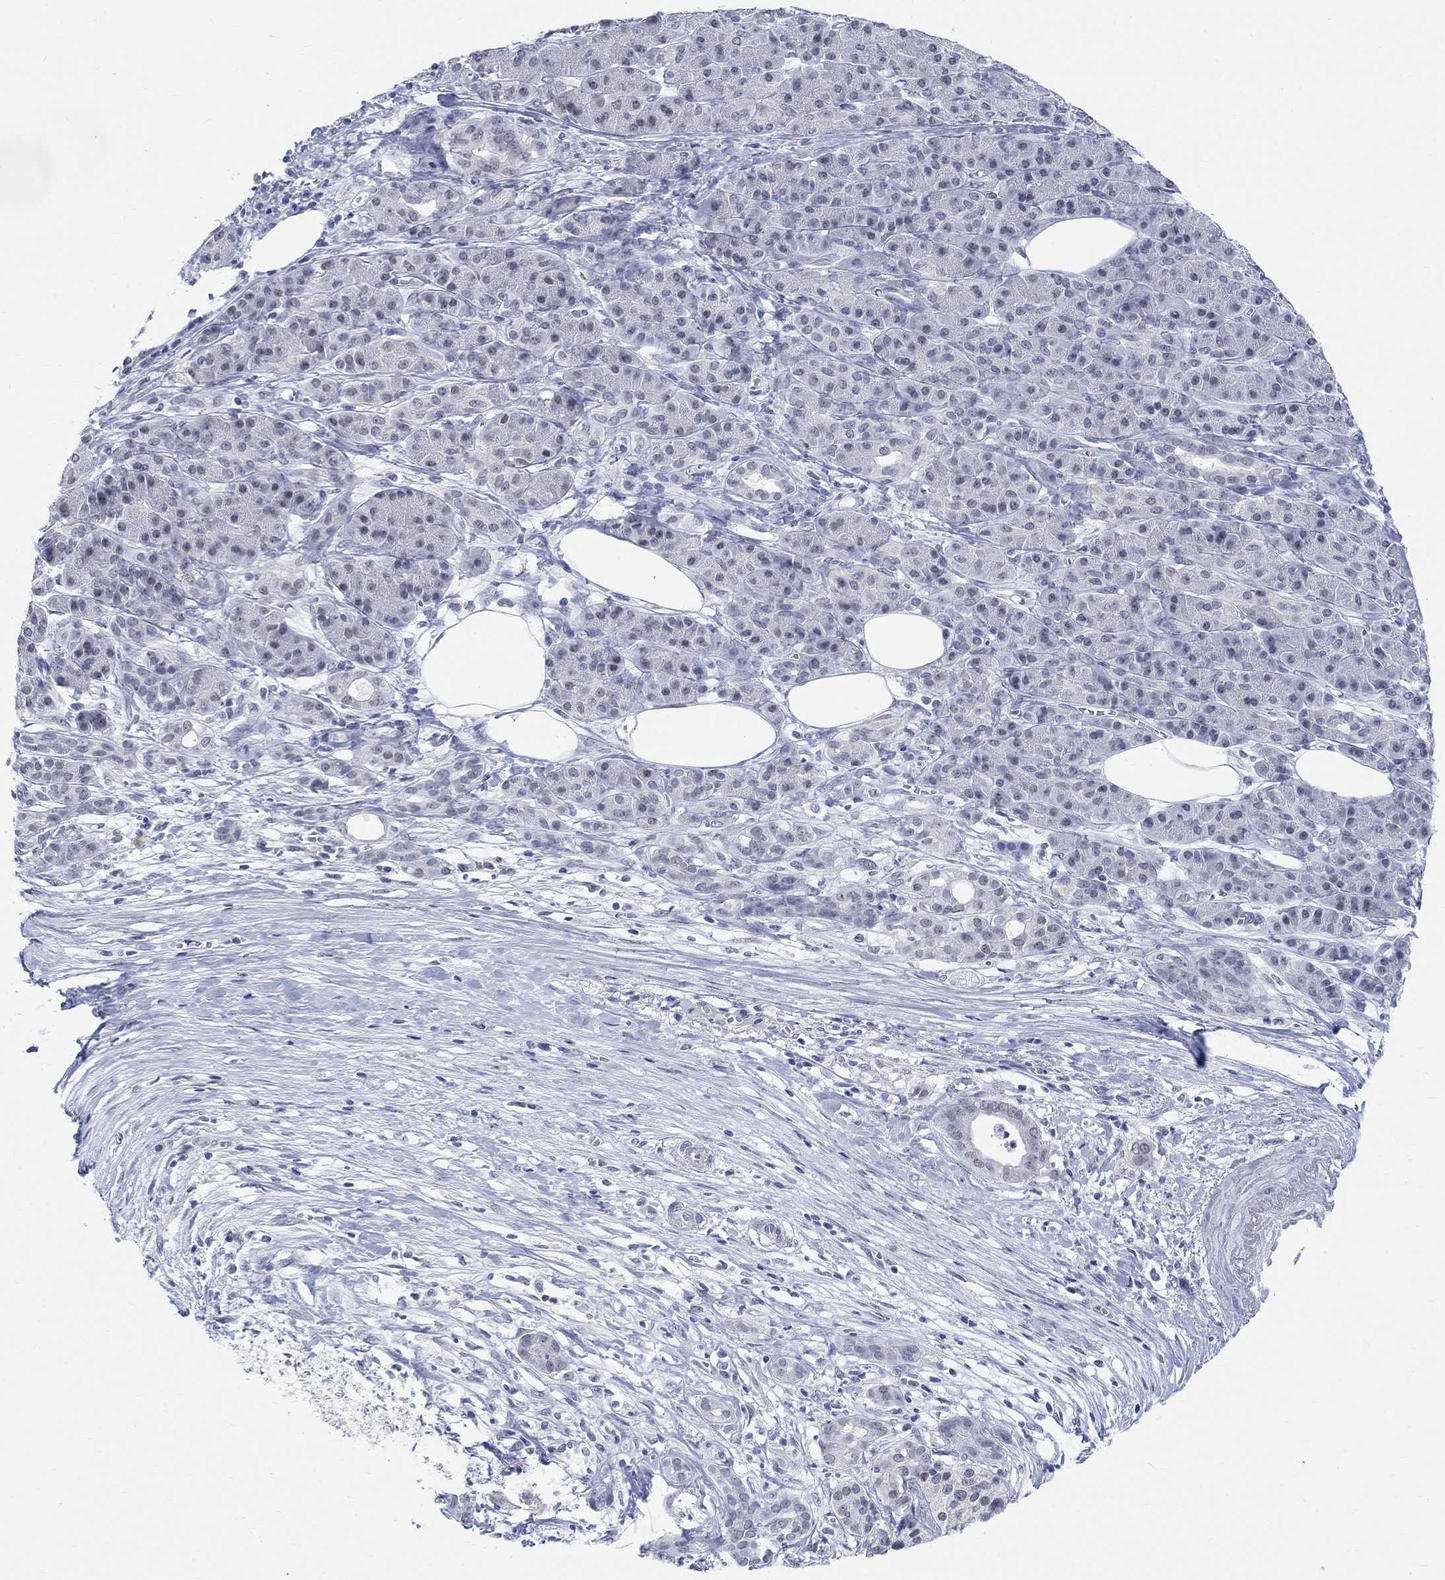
{"staining": {"intensity": "negative", "quantity": "none", "location": "none"}, "tissue": "pancreatic cancer", "cell_type": "Tumor cells", "image_type": "cancer", "snomed": [{"axis": "morphology", "description": "Adenocarcinoma, NOS"}, {"axis": "topography", "description": "Pancreas"}], "caption": "IHC photomicrograph of neoplastic tissue: pancreatic cancer (adenocarcinoma) stained with DAB (3,3'-diaminobenzidine) displays no significant protein expression in tumor cells. (Stains: DAB (3,3'-diaminobenzidine) IHC with hematoxylin counter stain, Microscopy: brightfield microscopy at high magnification).", "gene": "ANKS1B", "patient": {"sex": "male", "age": 61}}